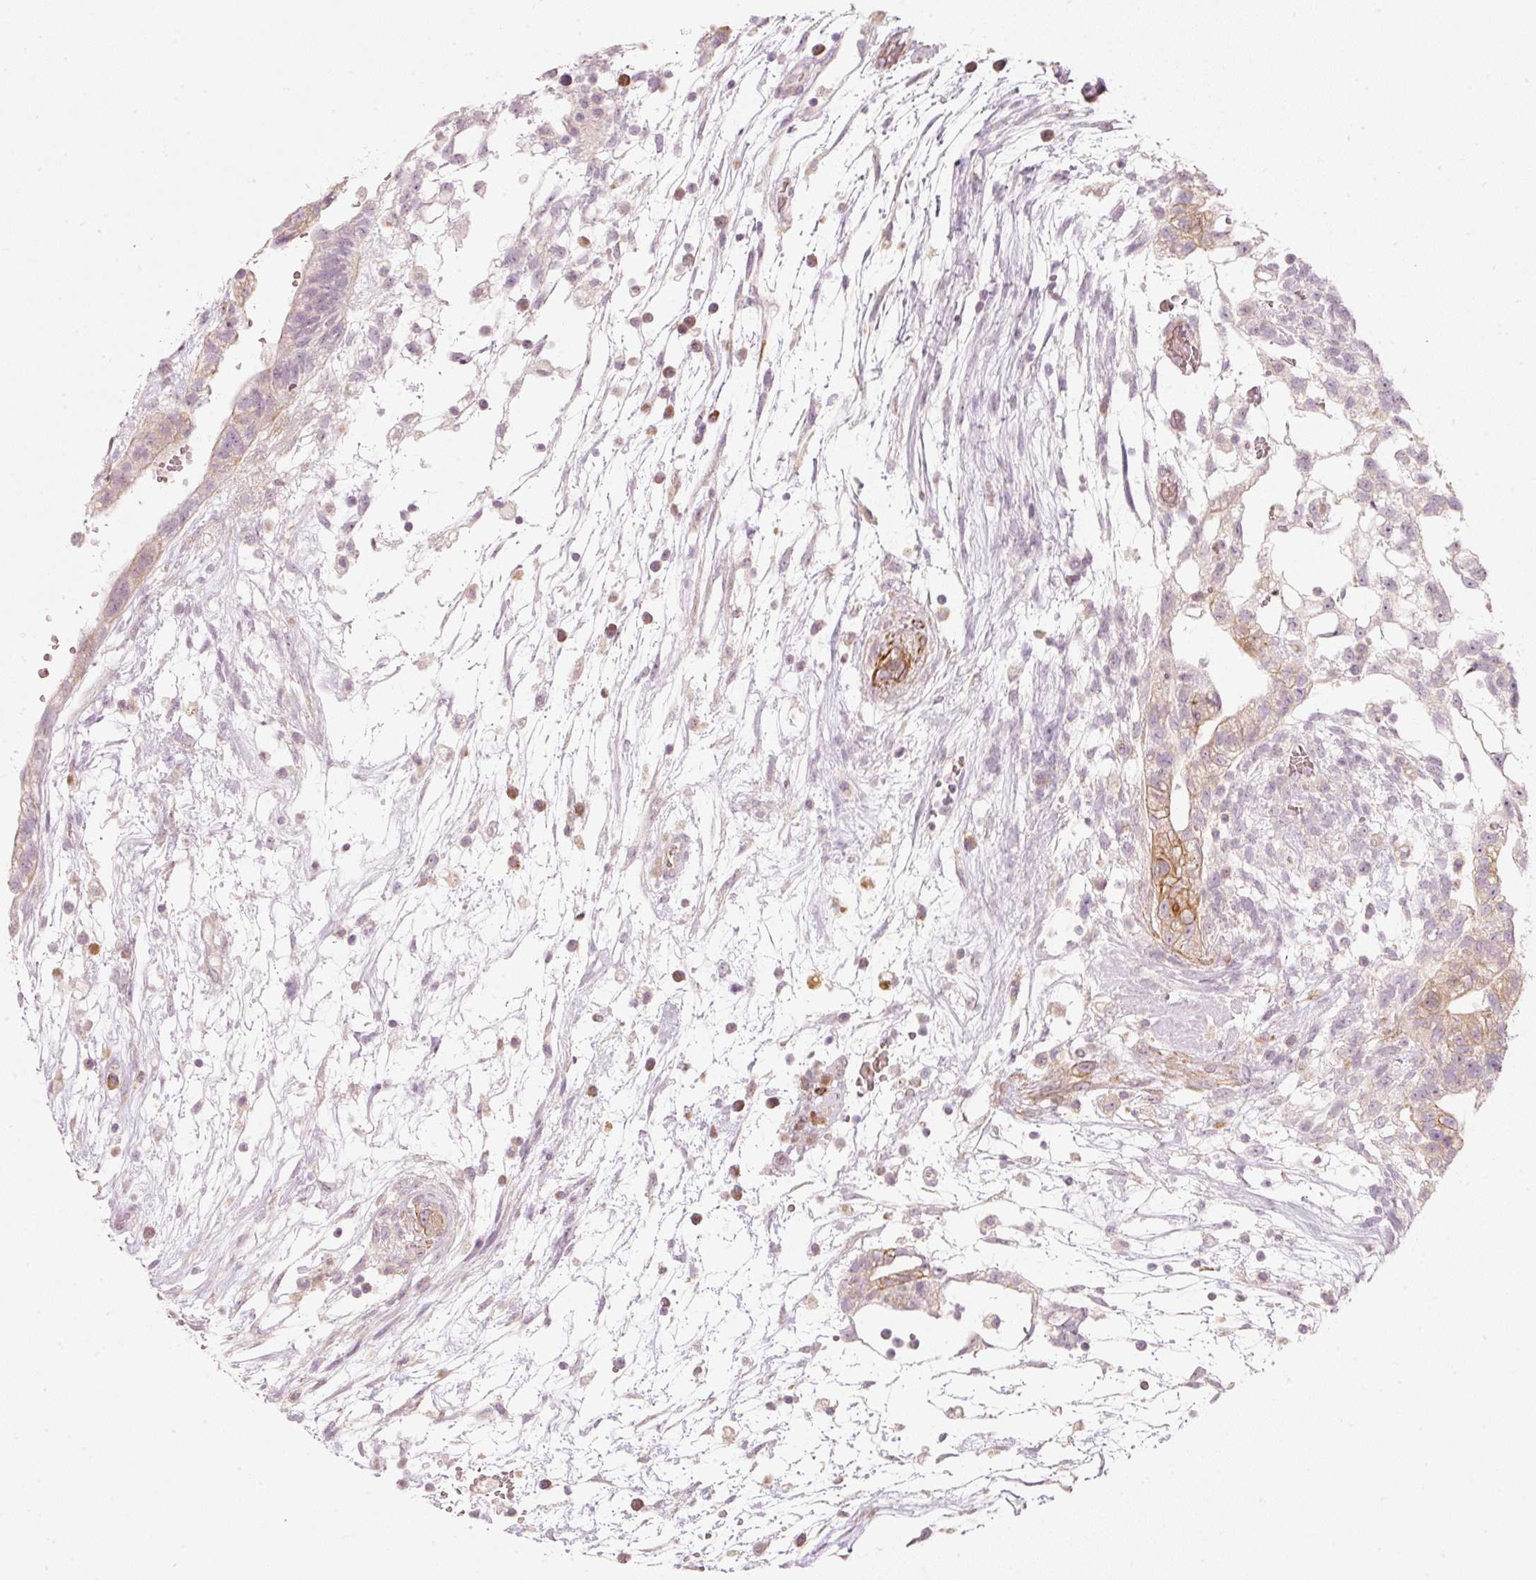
{"staining": {"intensity": "moderate", "quantity": "<25%", "location": "cytoplasmic/membranous"}, "tissue": "testis cancer", "cell_type": "Tumor cells", "image_type": "cancer", "snomed": [{"axis": "morphology", "description": "Carcinoma, Embryonal, NOS"}, {"axis": "topography", "description": "Testis"}], "caption": "Immunohistochemical staining of embryonal carcinoma (testis) reveals moderate cytoplasmic/membranous protein staining in approximately <25% of tumor cells. The staining was performed using DAB (3,3'-diaminobenzidine), with brown indicating positive protein expression. Nuclei are stained blue with hematoxylin.", "gene": "KCNQ1", "patient": {"sex": "male", "age": 32}}